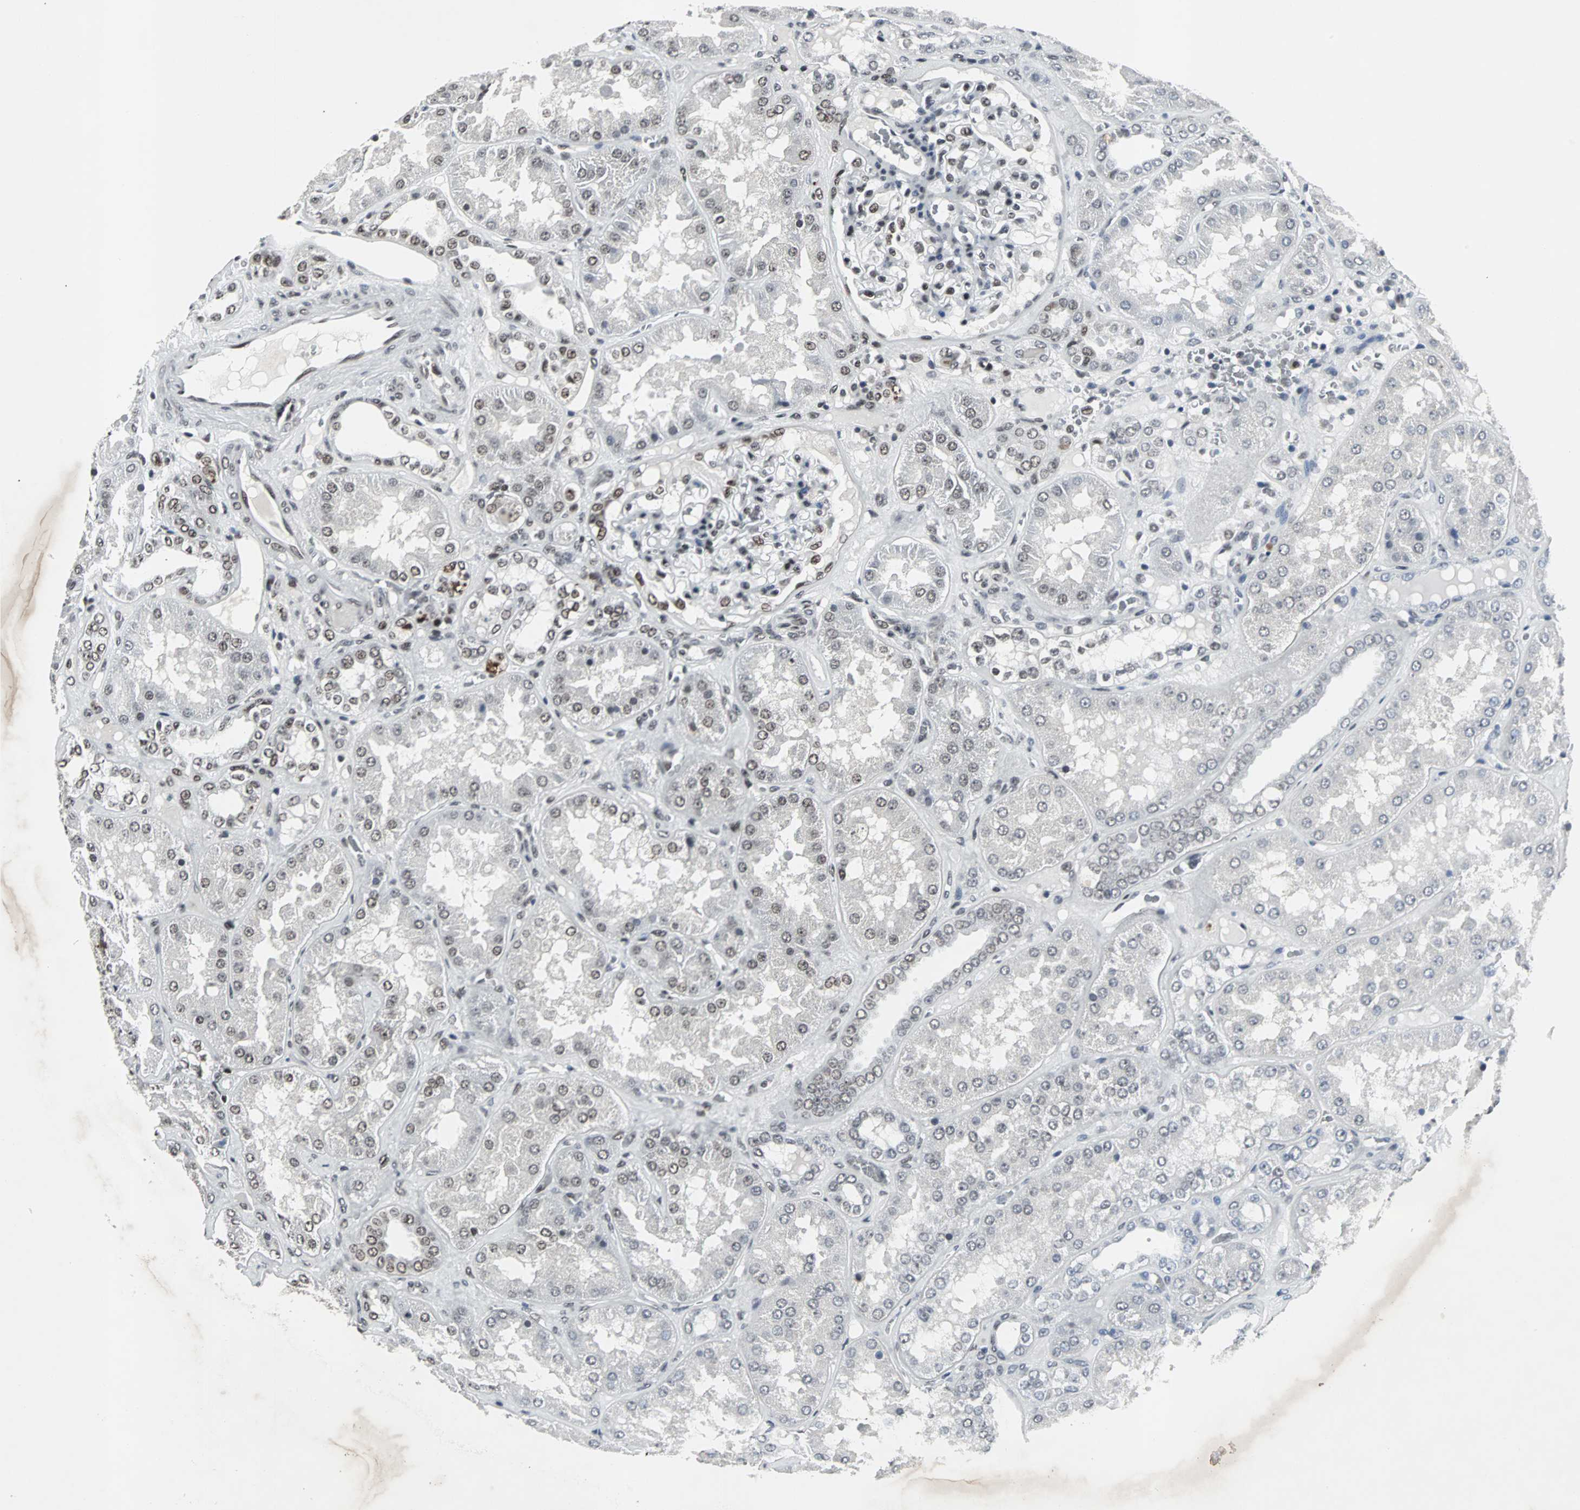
{"staining": {"intensity": "moderate", "quantity": "25%-75%", "location": "nuclear"}, "tissue": "kidney", "cell_type": "Cells in glomeruli", "image_type": "normal", "snomed": [{"axis": "morphology", "description": "Normal tissue, NOS"}, {"axis": "topography", "description": "Kidney"}], "caption": "A brown stain shows moderate nuclear staining of a protein in cells in glomeruli of benign kidney.", "gene": "PNKP", "patient": {"sex": "female", "age": 56}}